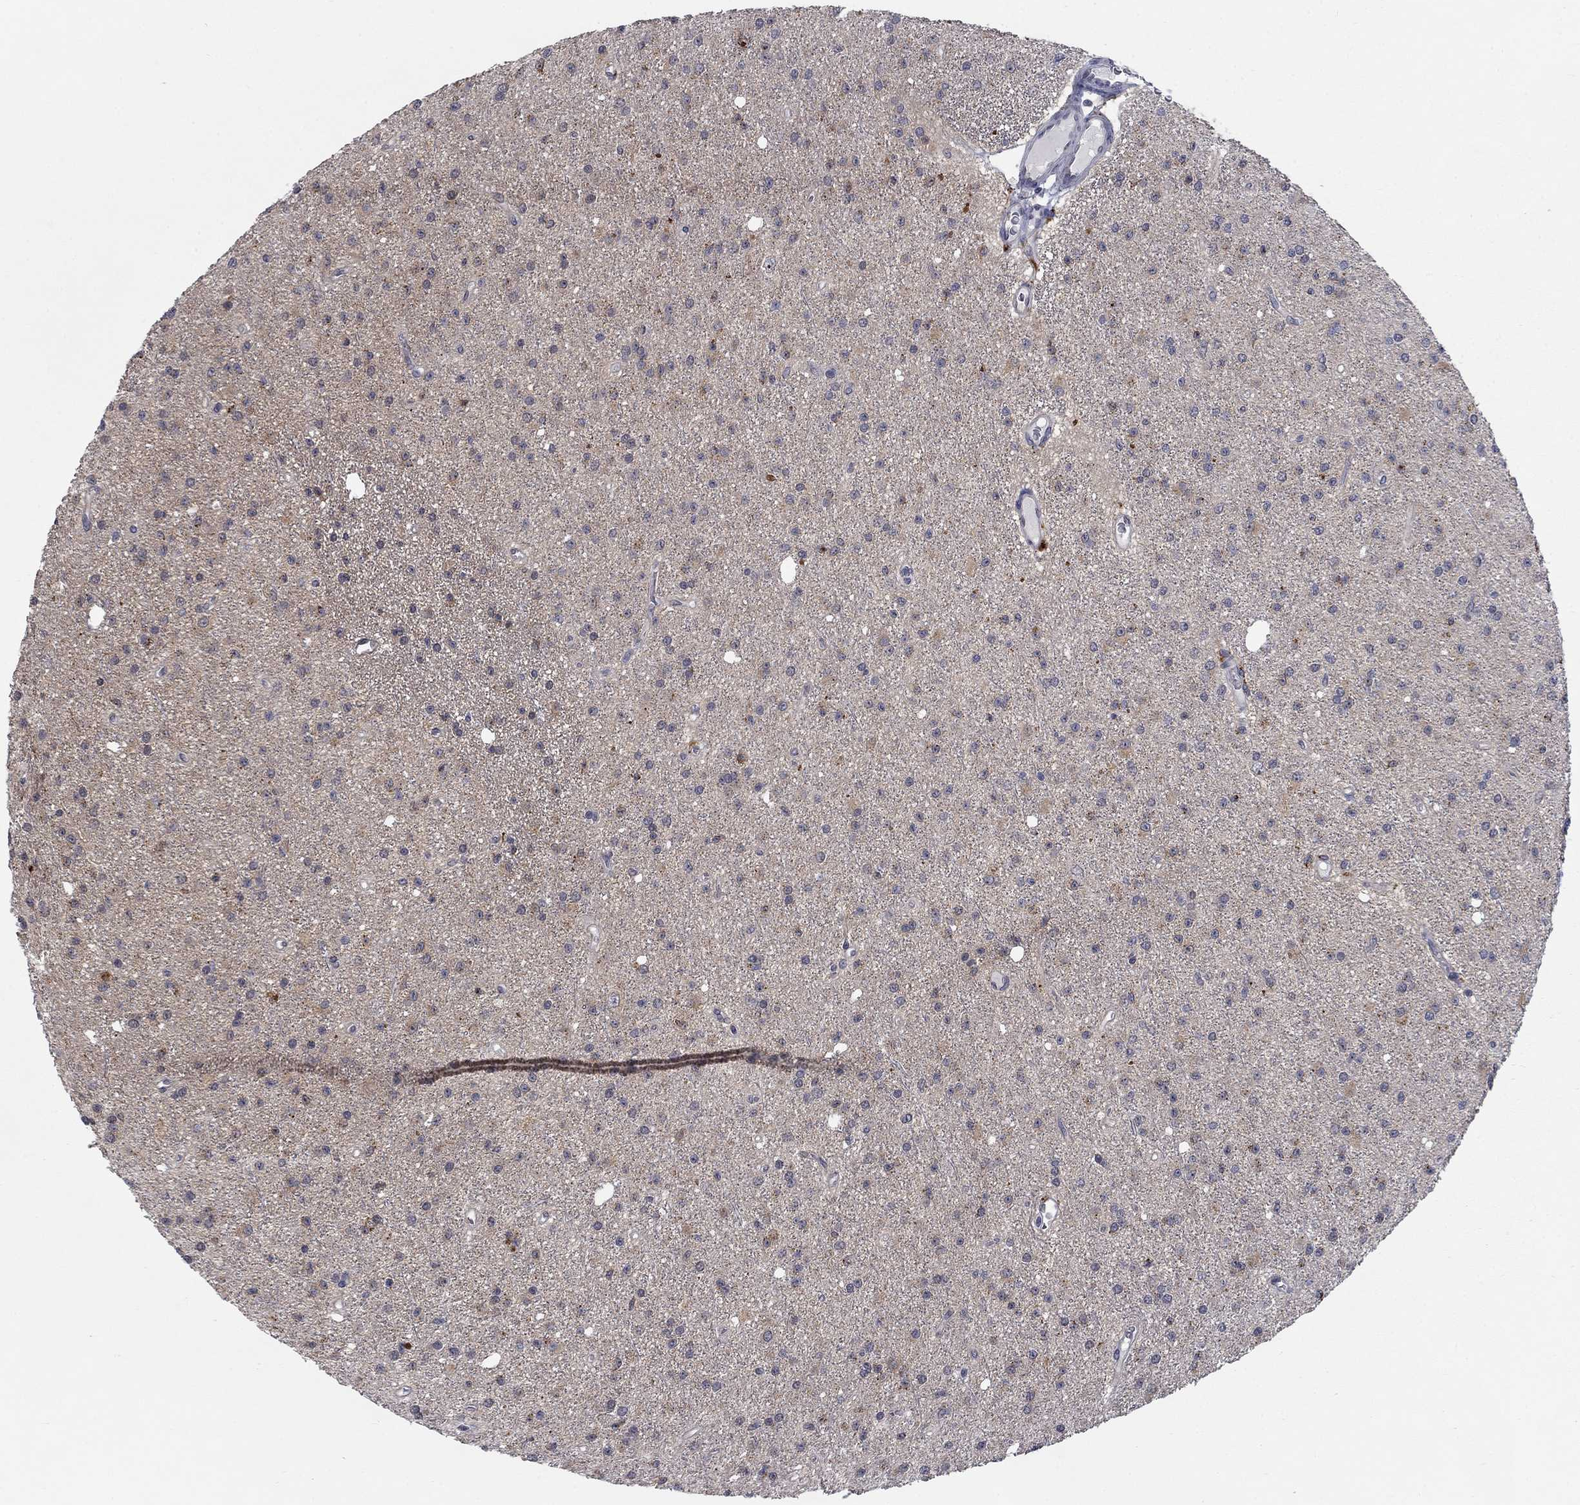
{"staining": {"intensity": "strong", "quantity": "25%-75%", "location": "cytoplasmic/membranous"}, "tissue": "glioma", "cell_type": "Tumor cells", "image_type": "cancer", "snomed": [{"axis": "morphology", "description": "Glioma, malignant, Low grade"}, {"axis": "topography", "description": "Brain"}], "caption": "Protein expression analysis of human malignant glioma (low-grade) reveals strong cytoplasmic/membranous positivity in about 25%-75% of tumor cells. (brown staining indicates protein expression, while blue staining denotes nuclei).", "gene": "MTSS2", "patient": {"sex": "male", "age": 27}}